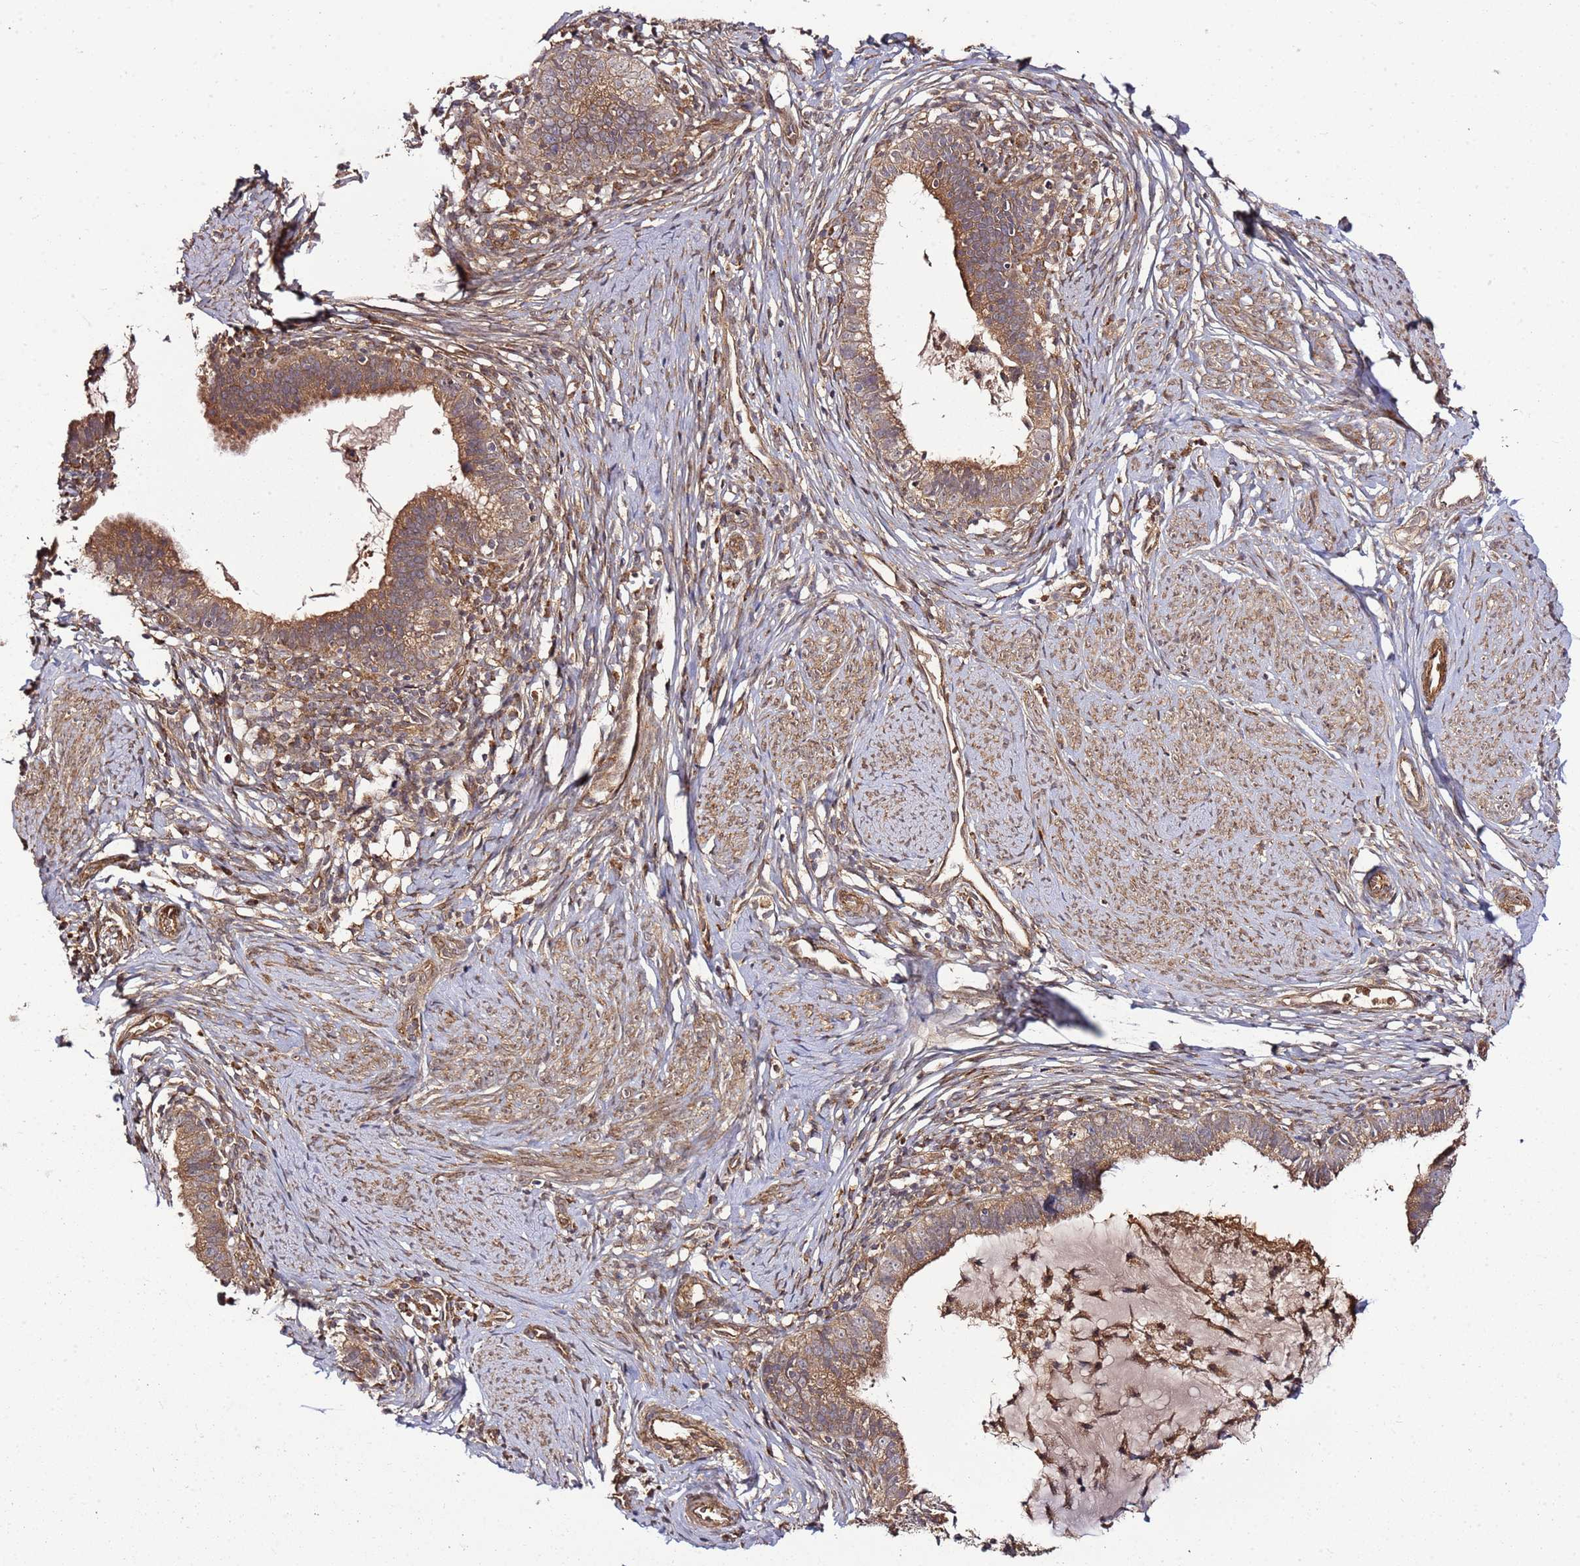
{"staining": {"intensity": "moderate", "quantity": ">75%", "location": "cytoplasmic/membranous"}, "tissue": "cervical cancer", "cell_type": "Tumor cells", "image_type": "cancer", "snomed": [{"axis": "morphology", "description": "Adenocarcinoma, NOS"}, {"axis": "topography", "description": "Cervix"}], "caption": "IHC of adenocarcinoma (cervical) shows medium levels of moderate cytoplasmic/membranous expression in approximately >75% of tumor cells. (Brightfield microscopy of DAB IHC at high magnification).", "gene": "TM2D2", "patient": {"sex": "female", "age": 36}}